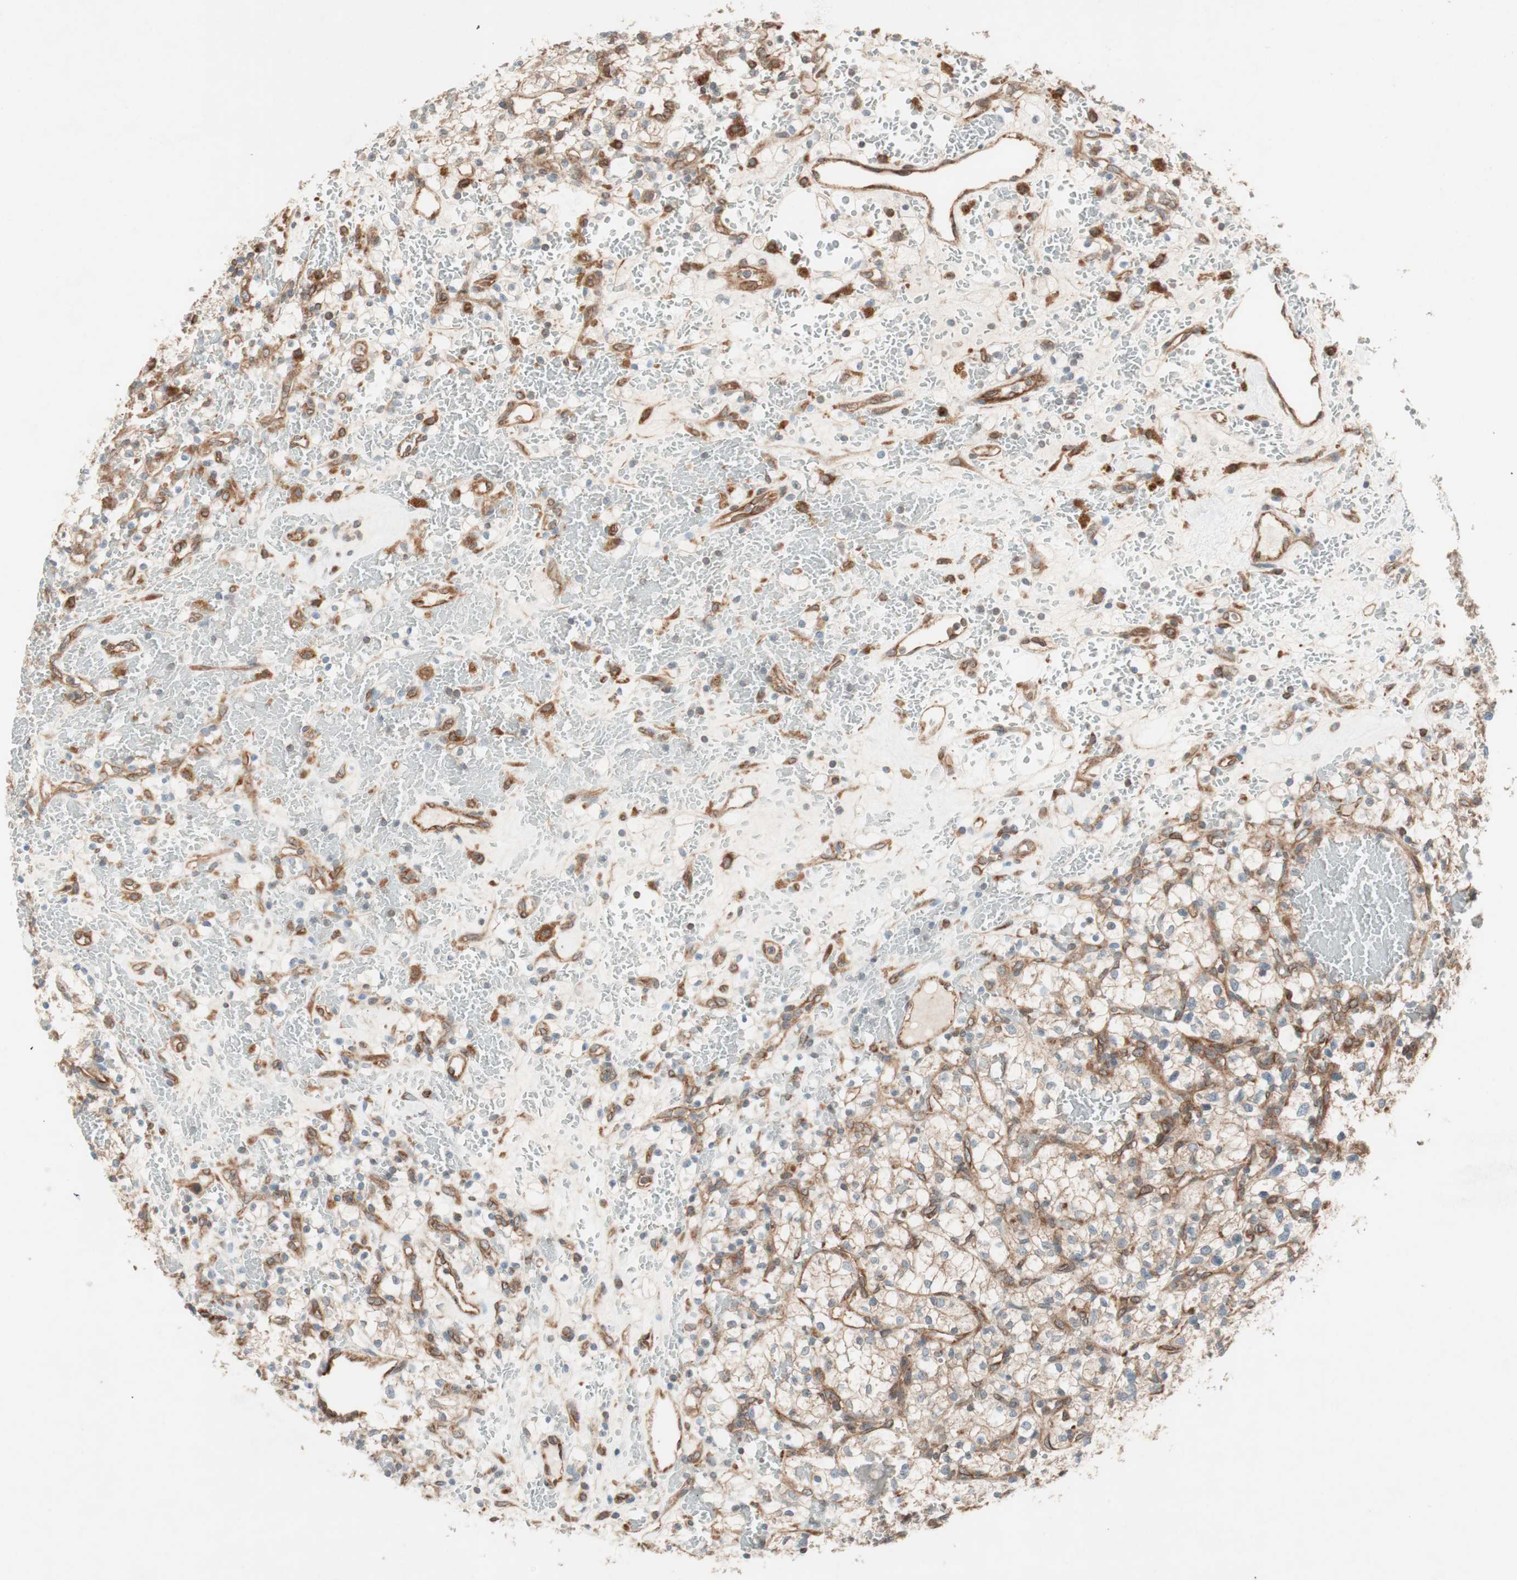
{"staining": {"intensity": "moderate", "quantity": ">75%", "location": "cytoplasmic/membranous"}, "tissue": "renal cancer", "cell_type": "Tumor cells", "image_type": "cancer", "snomed": [{"axis": "morphology", "description": "Adenocarcinoma, NOS"}, {"axis": "topography", "description": "Kidney"}], "caption": "Adenocarcinoma (renal) was stained to show a protein in brown. There is medium levels of moderate cytoplasmic/membranous positivity in about >75% of tumor cells.", "gene": "RAB5A", "patient": {"sex": "female", "age": 60}}